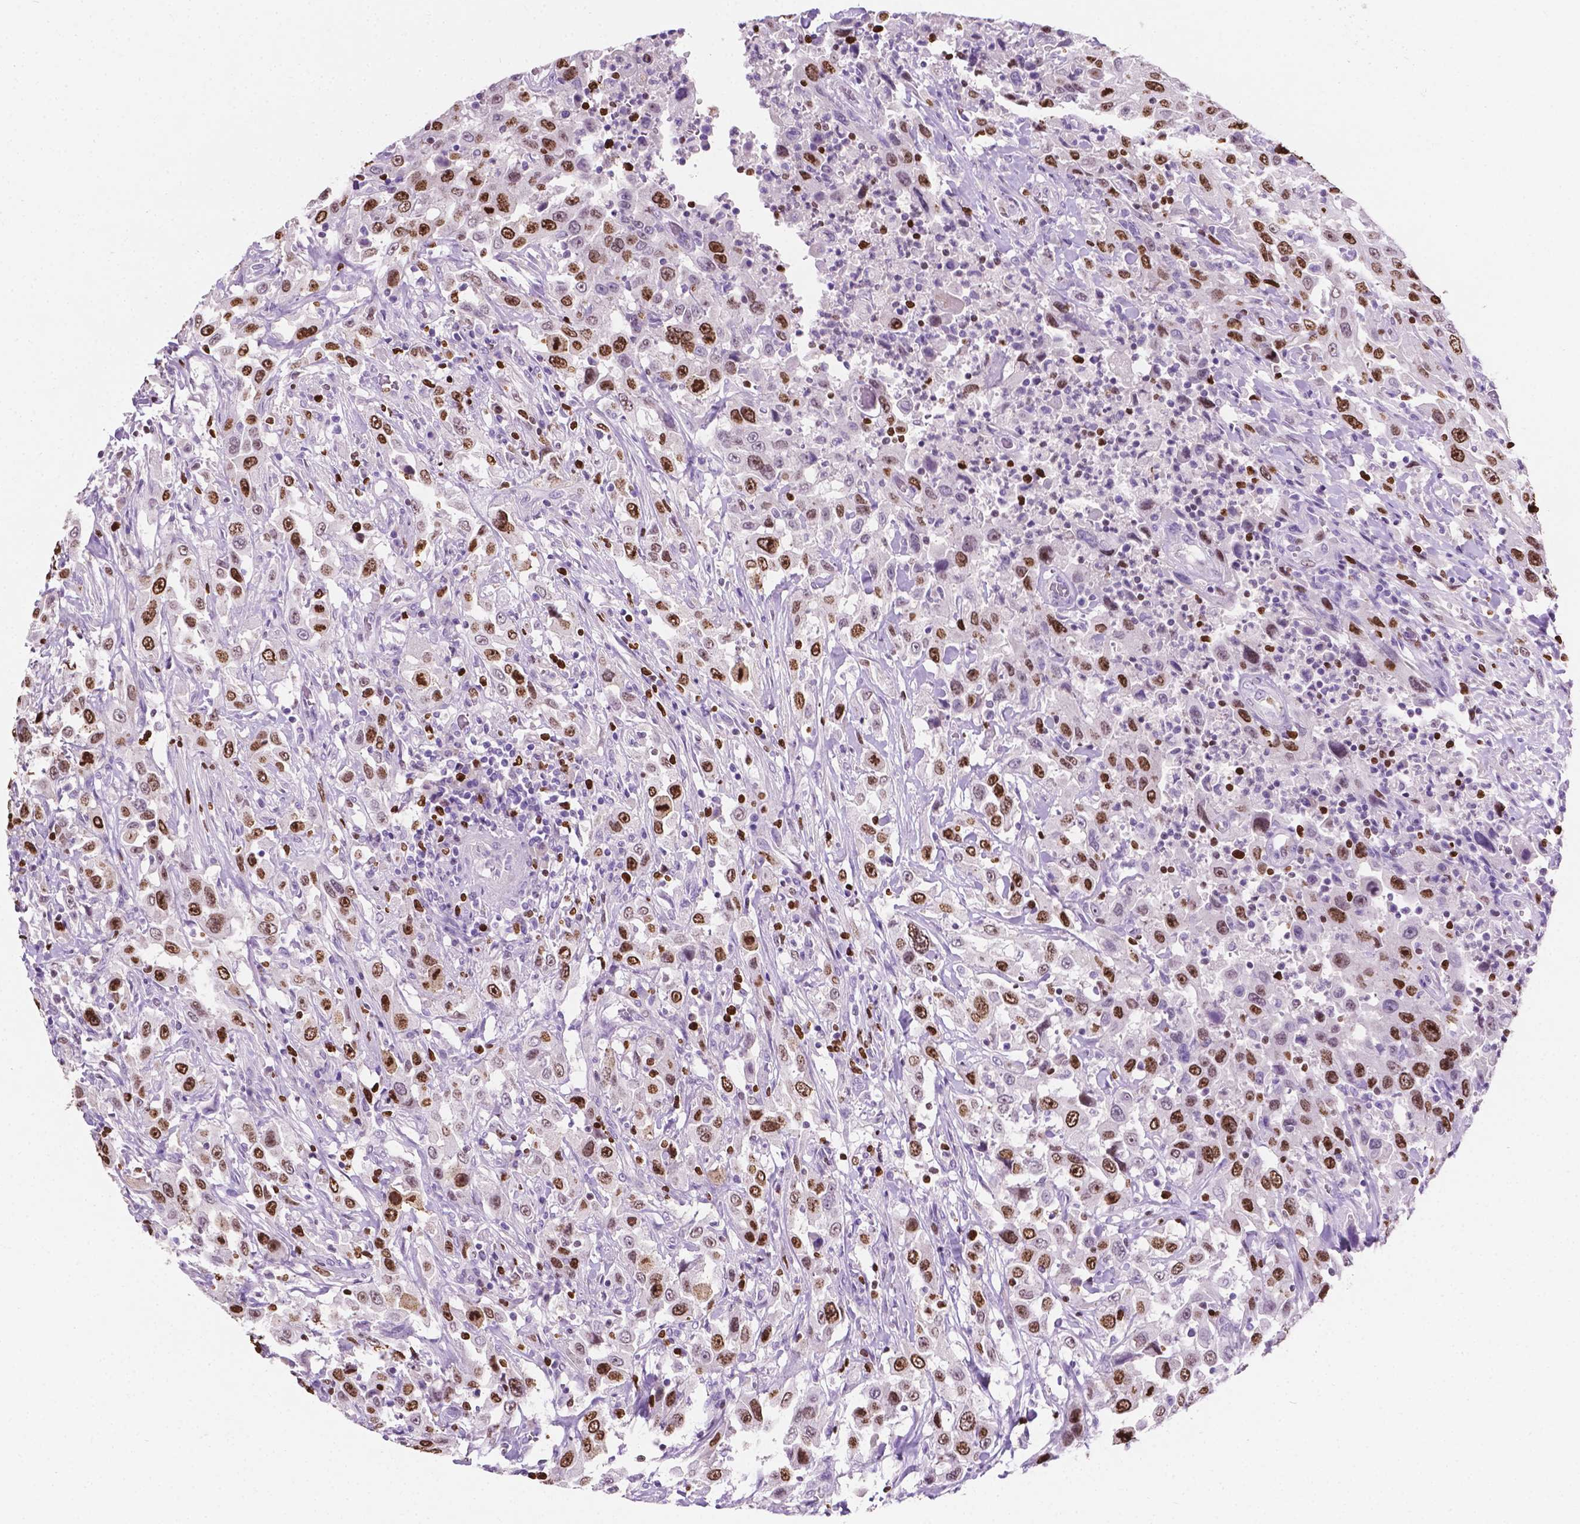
{"staining": {"intensity": "strong", "quantity": "25%-75%", "location": "nuclear"}, "tissue": "urothelial cancer", "cell_type": "Tumor cells", "image_type": "cancer", "snomed": [{"axis": "morphology", "description": "Urothelial carcinoma, High grade"}, {"axis": "topography", "description": "Urinary bladder"}], "caption": "High-grade urothelial carcinoma tissue shows strong nuclear positivity in approximately 25%-75% of tumor cells, visualized by immunohistochemistry.", "gene": "SIAH2", "patient": {"sex": "male", "age": 61}}